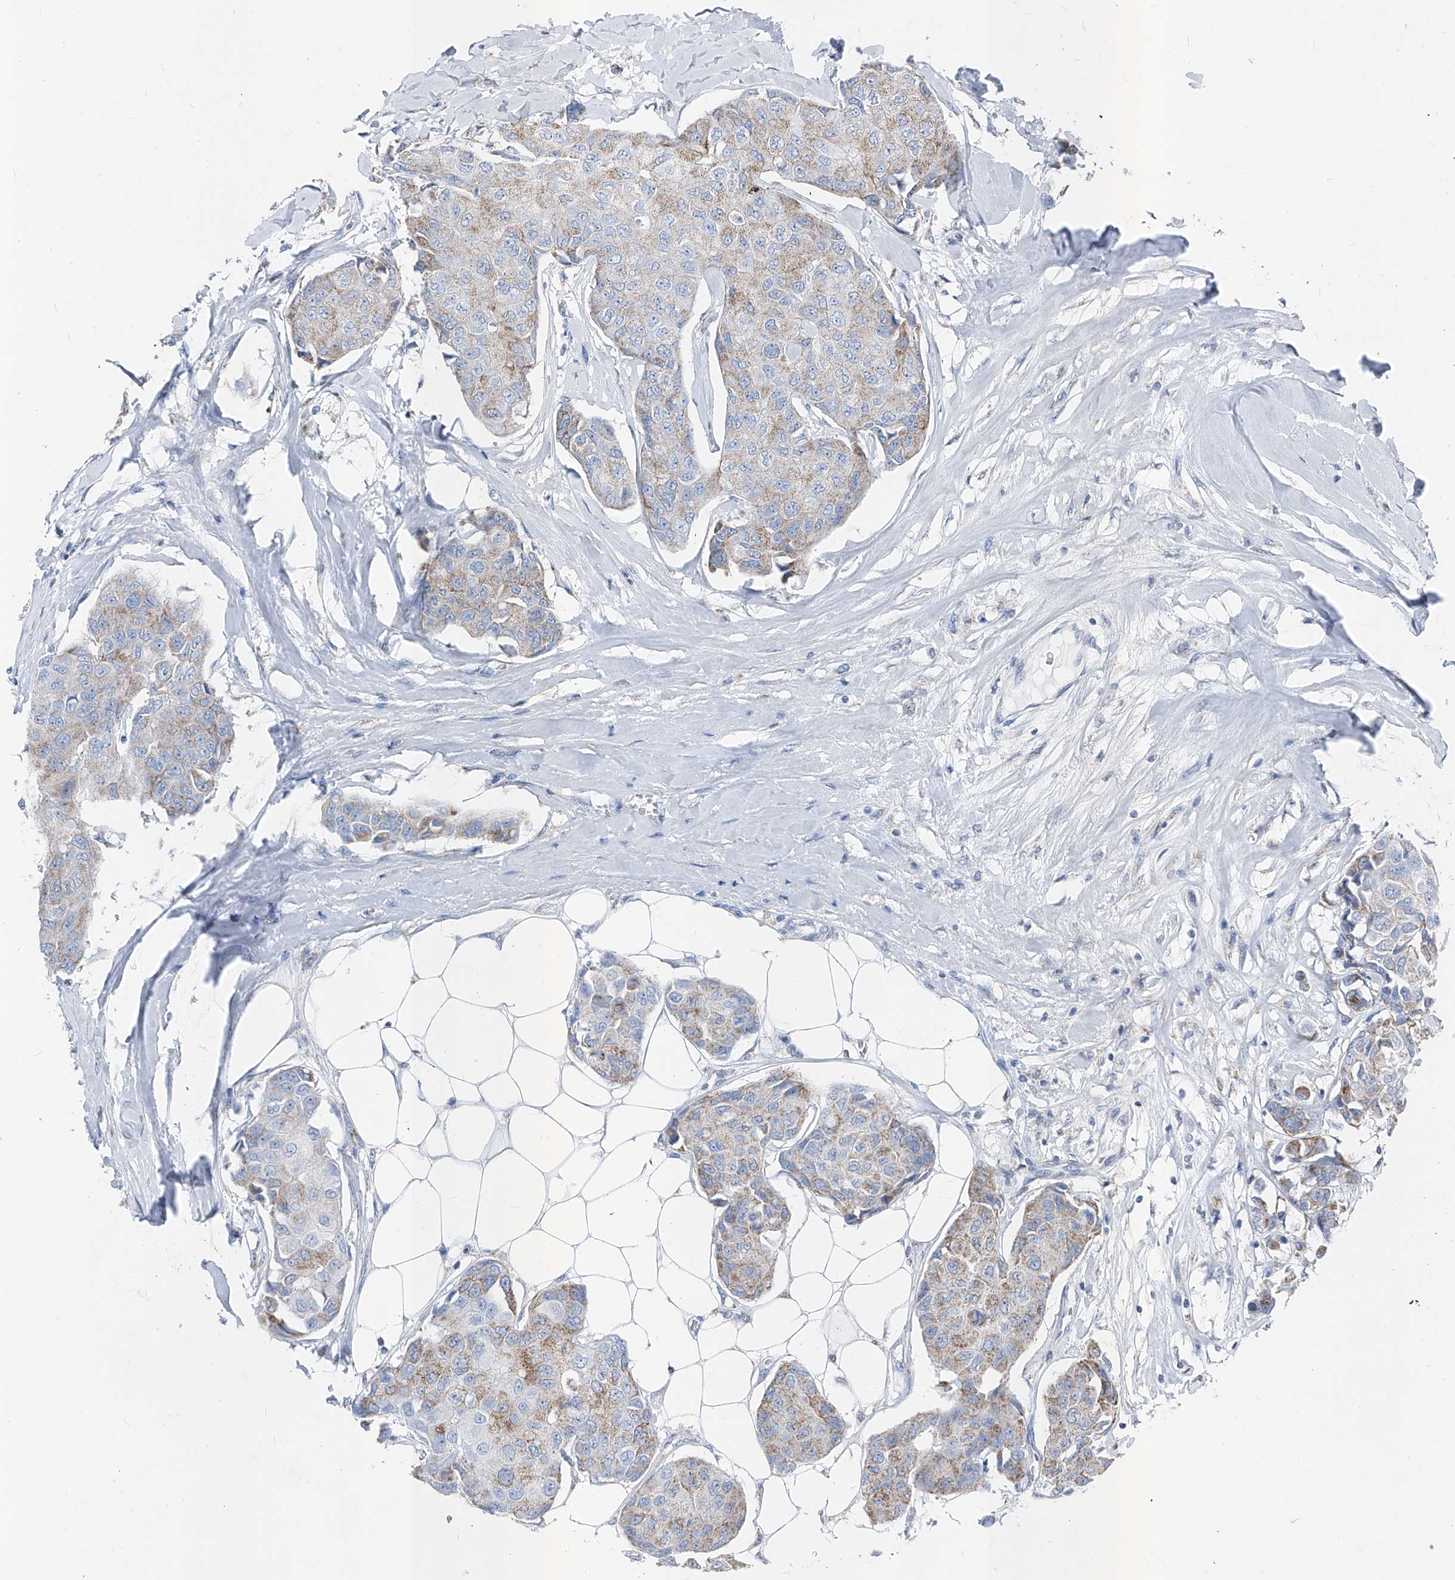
{"staining": {"intensity": "weak", "quantity": "25%-75%", "location": "cytoplasmic/membranous"}, "tissue": "breast cancer", "cell_type": "Tumor cells", "image_type": "cancer", "snomed": [{"axis": "morphology", "description": "Duct carcinoma"}, {"axis": "topography", "description": "Breast"}], "caption": "Approximately 25%-75% of tumor cells in human breast infiltrating ductal carcinoma show weak cytoplasmic/membranous protein positivity as visualized by brown immunohistochemical staining.", "gene": "AGPS", "patient": {"sex": "female", "age": 80}}